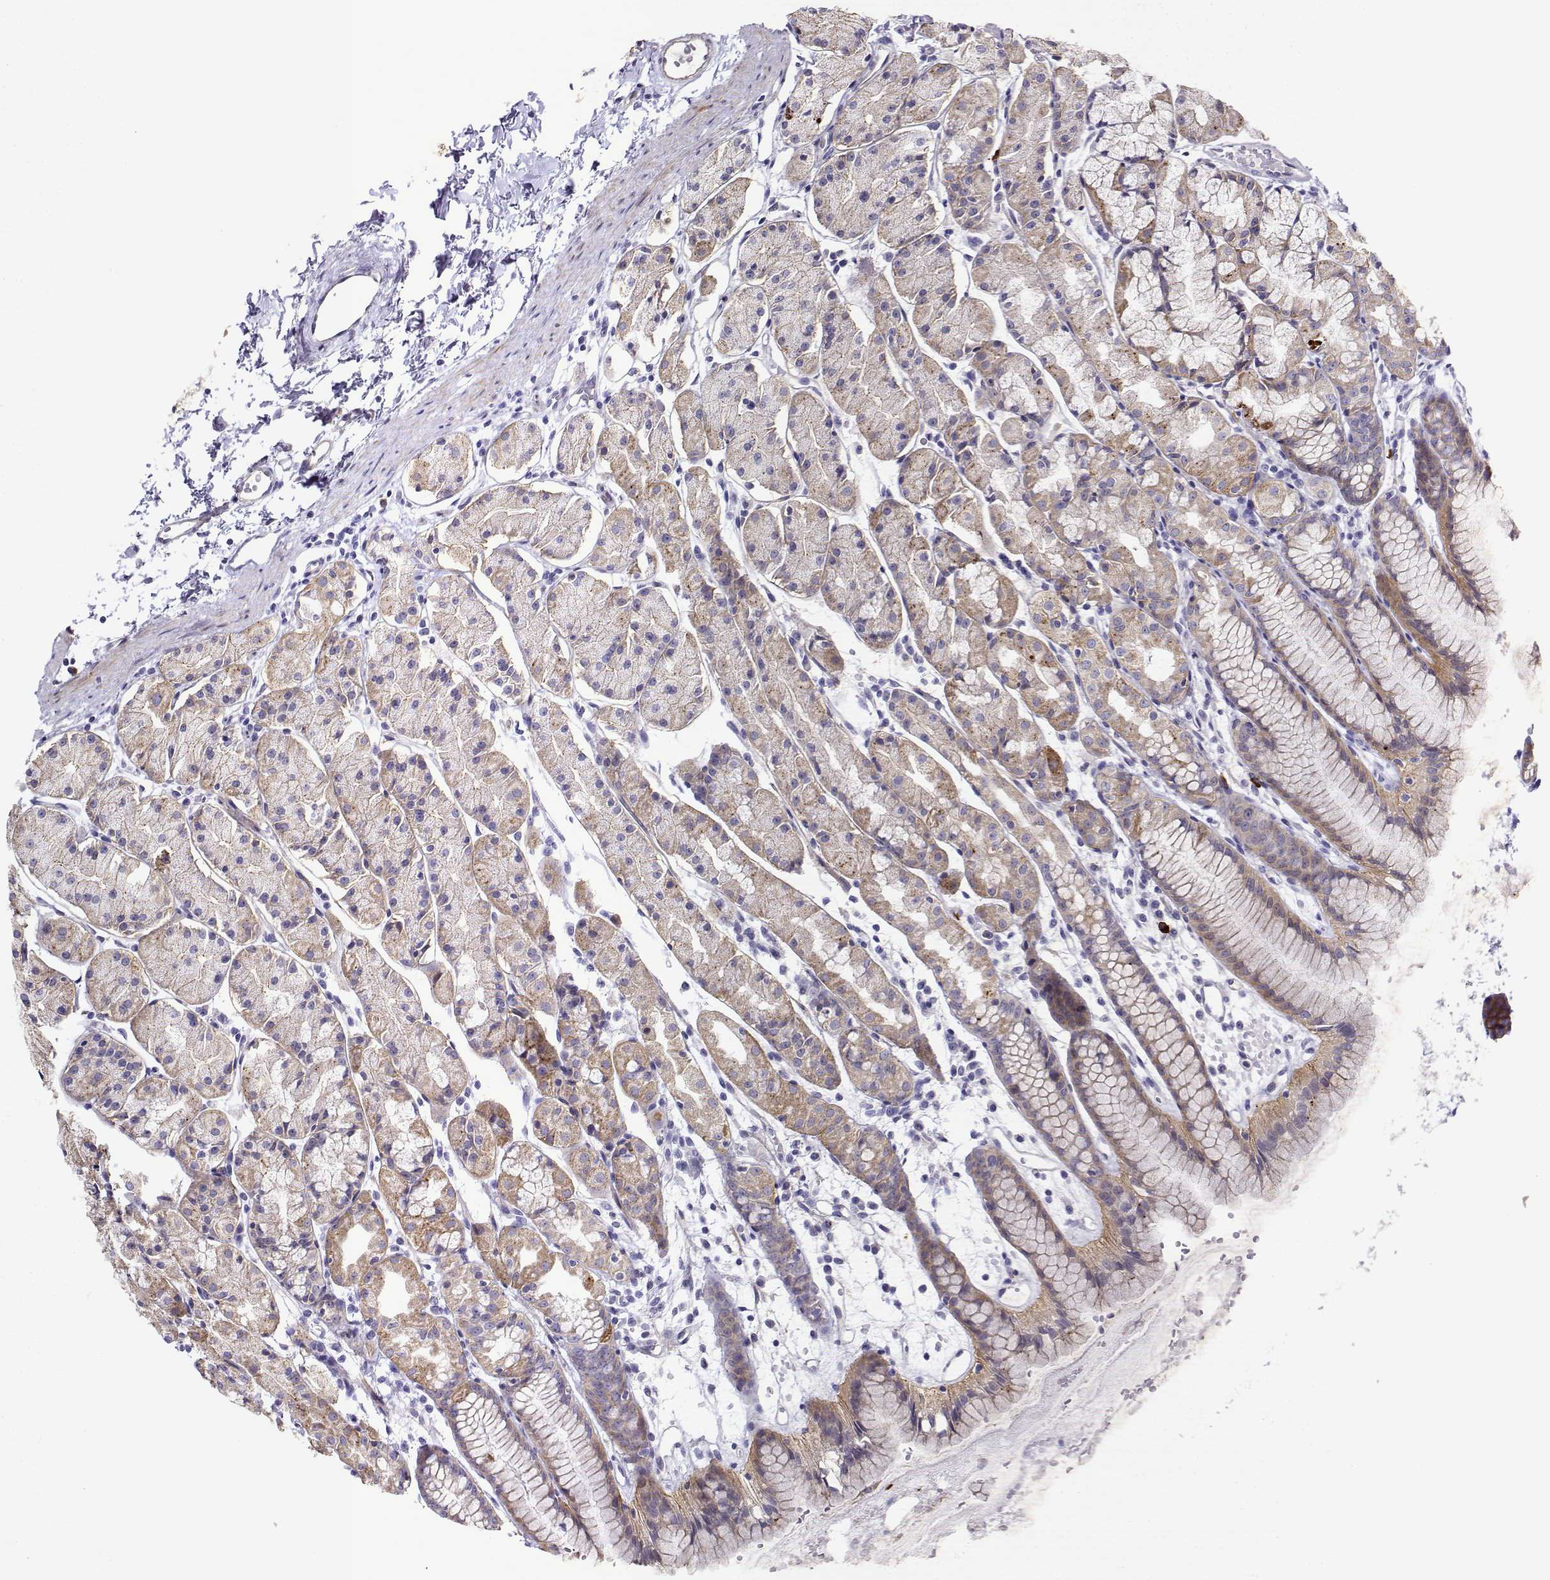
{"staining": {"intensity": "moderate", "quantity": "25%-75%", "location": "cytoplasmic/membranous"}, "tissue": "stomach", "cell_type": "Glandular cells", "image_type": "normal", "snomed": [{"axis": "morphology", "description": "Normal tissue, NOS"}, {"axis": "topography", "description": "Stomach, upper"}], "caption": "Approximately 25%-75% of glandular cells in unremarkable human stomach show moderate cytoplasmic/membranous protein staining as visualized by brown immunohistochemical staining.", "gene": "NOS1AP", "patient": {"sex": "male", "age": 47}}